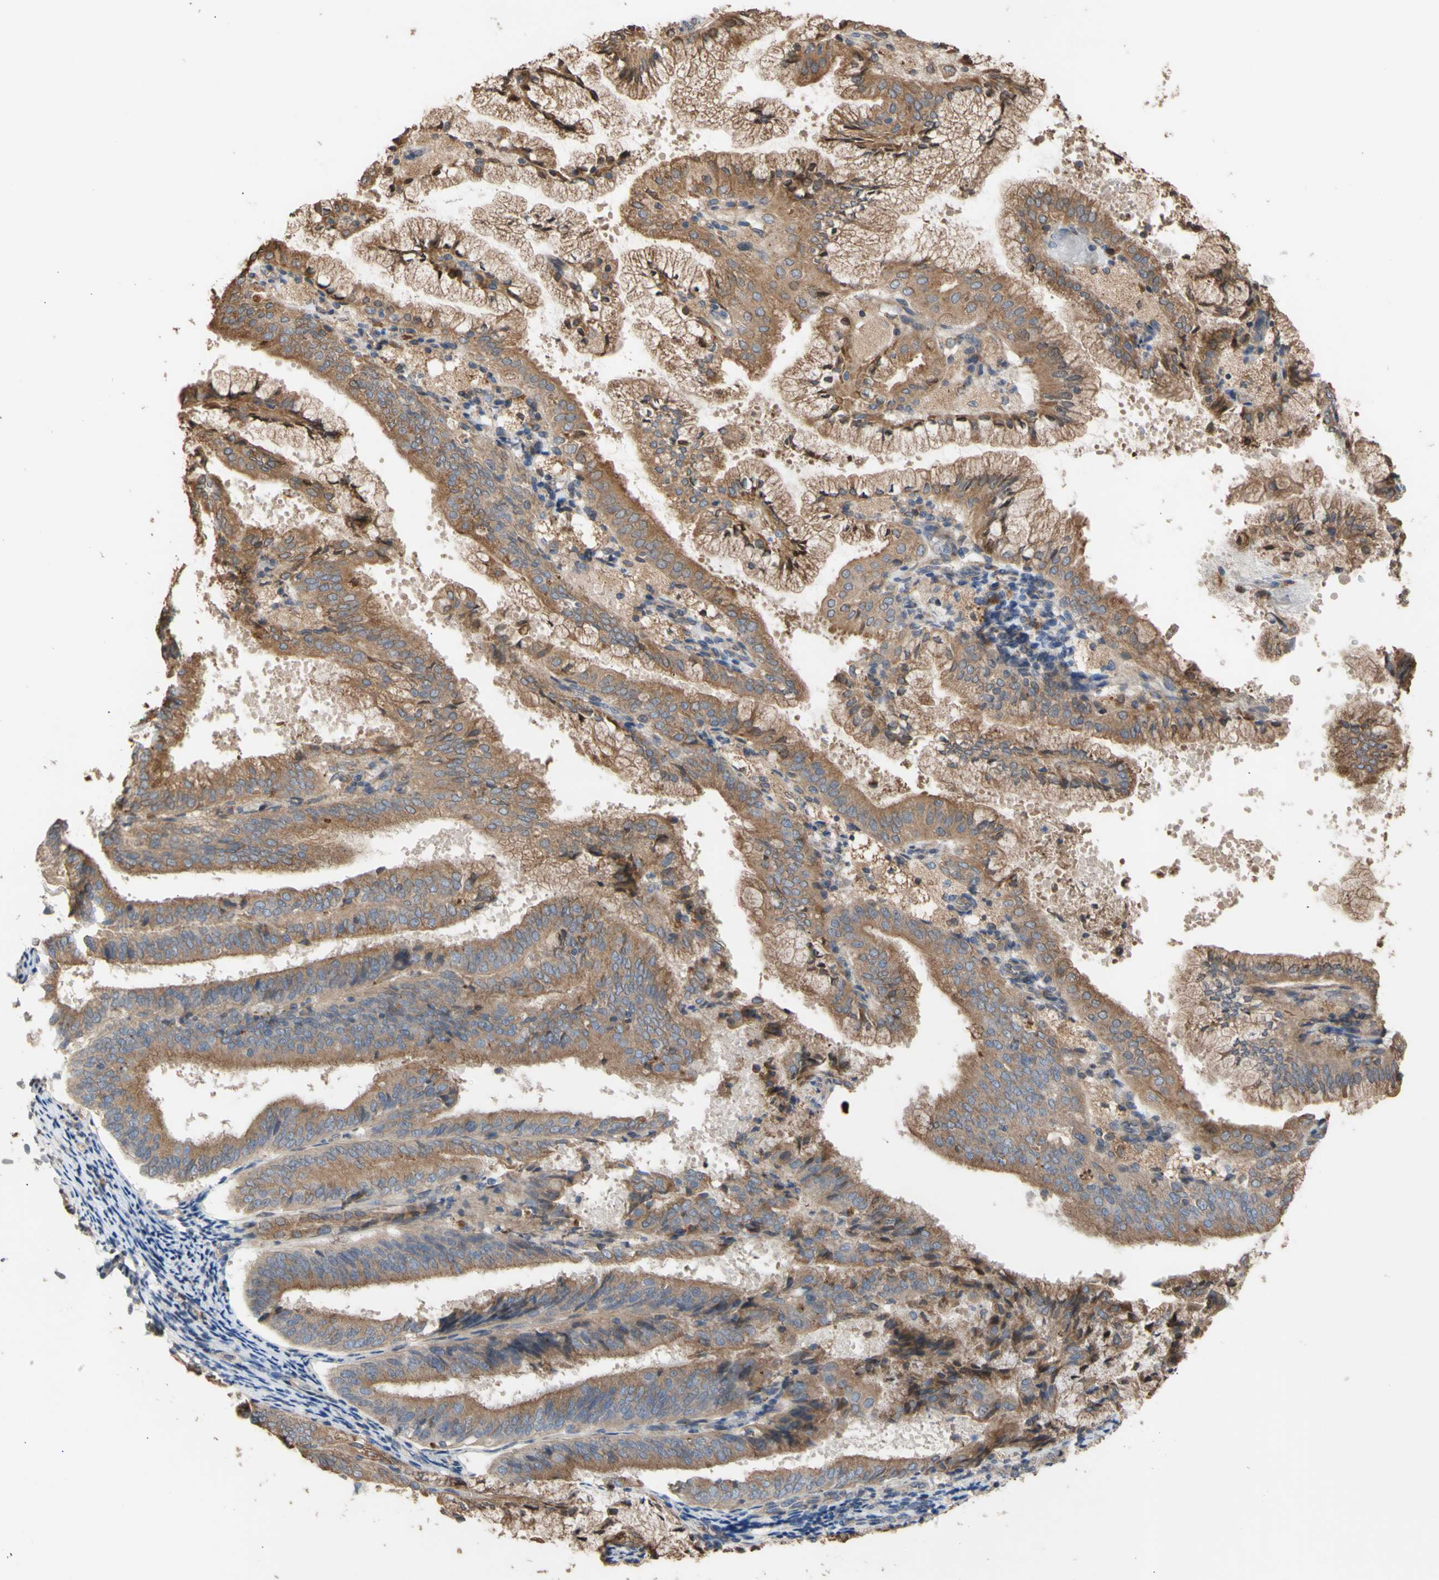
{"staining": {"intensity": "moderate", "quantity": ">75%", "location": "cytoplasmic/membranous"}, "tissue": "endometrial cancer", "cell_type": "Tumor cells", "image_type": "cancer", "snomed": [{"axis": "morphology", "description": "Adenocarcinoma, NOS"}, {"axis": "topography", "description": "Endometrium"}], "caption": "An image of human endometrial adenocarcinoma stained for a protein reveals moderate cytoplasmic/membranous brown staining in tumor cells.", "gene": "NECTIN3", "patient": {"sex": "female", "age": 63}}